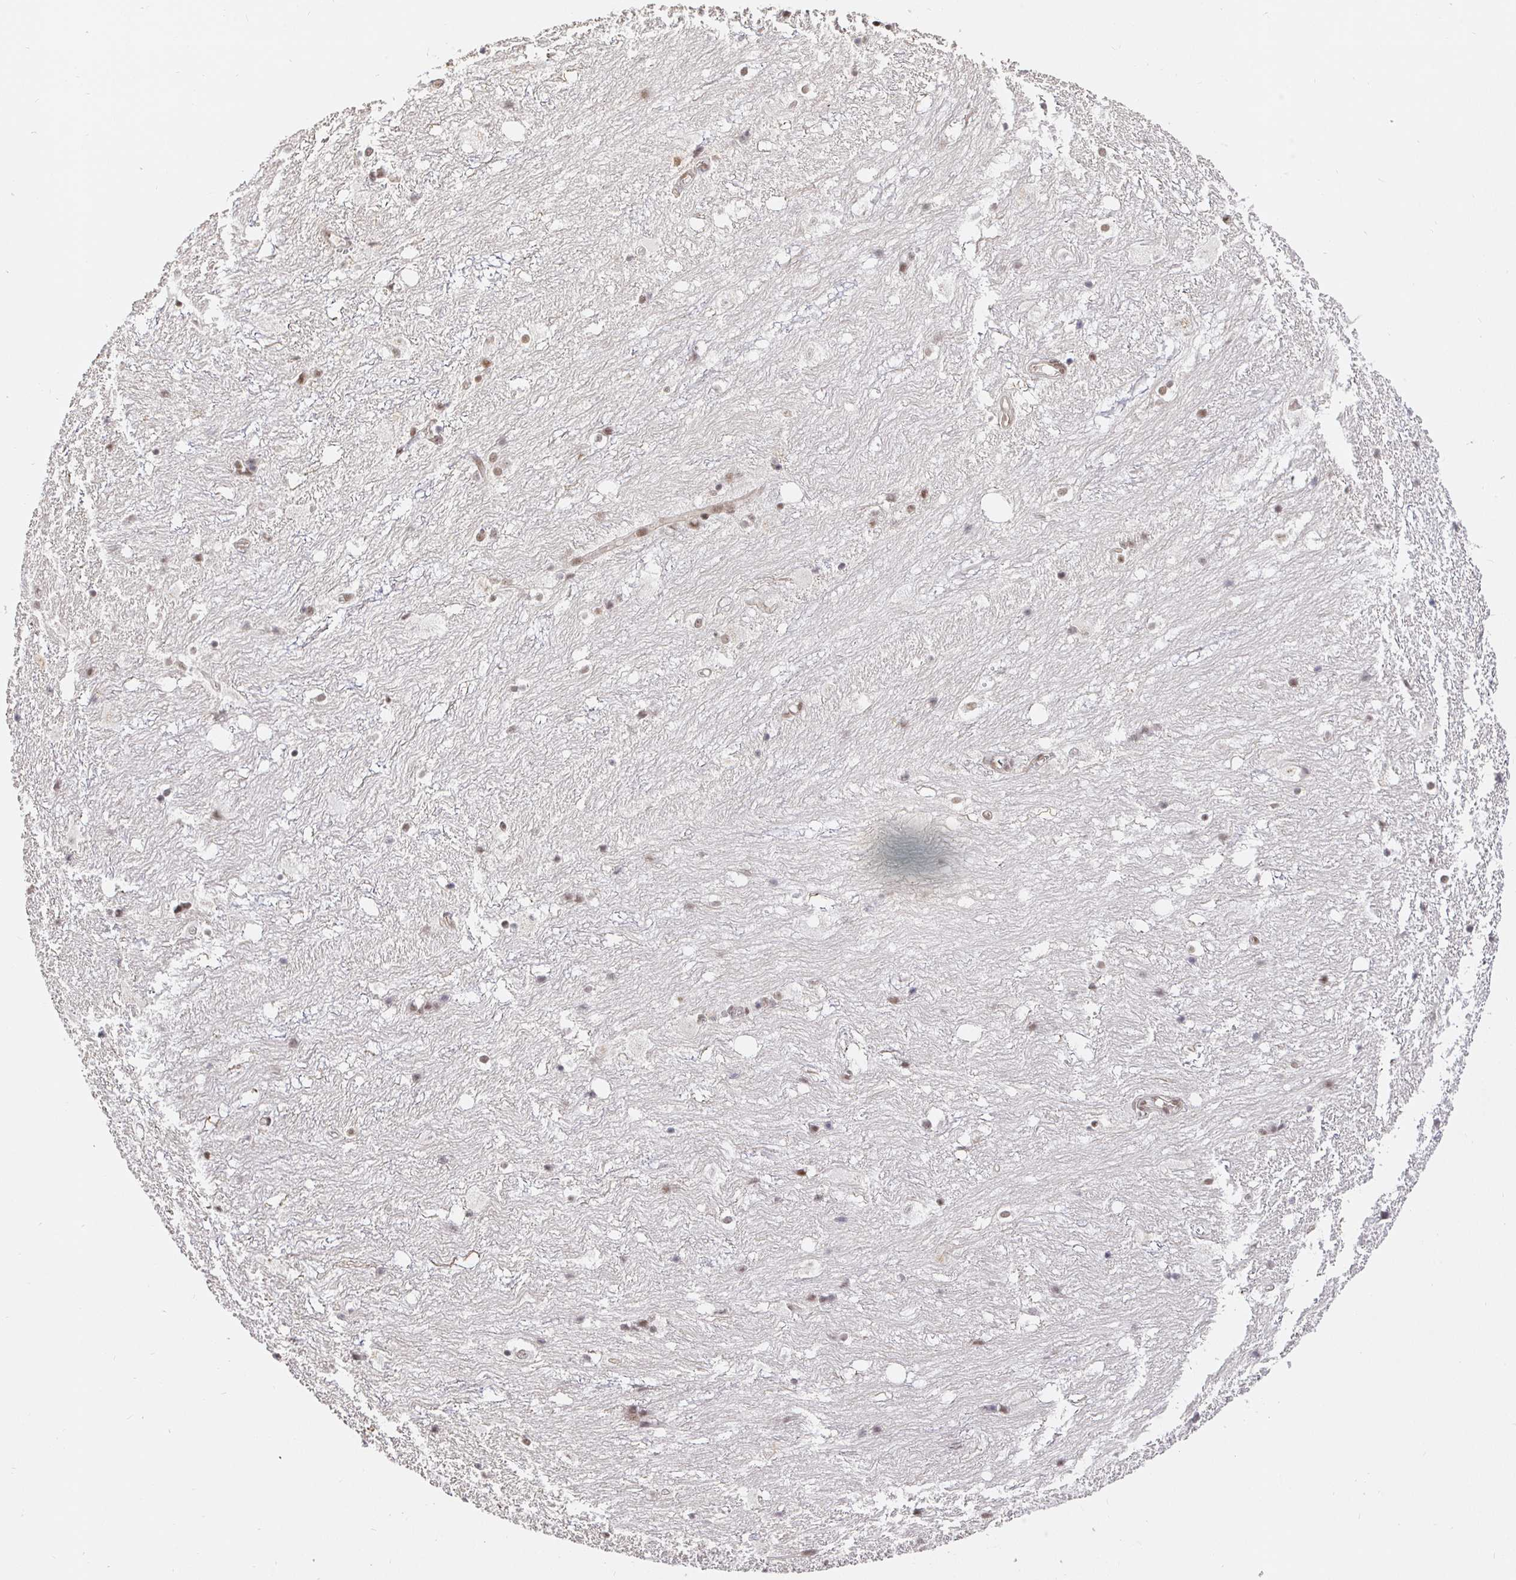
{"staining": {"intensity": "moderate", "quantity": "25%-75%", "location": "nuclear"}, "tissue": "hippocampus", "cell_type": "Glial cells", "image_type": "normal", "snomed": [{"axis": "morphology", "description": "Normal tissue, NOS"}, {"axis": "topography", "description": "Hippocampus"}], "caption": "Immunohistochemical staining of normal hippocampus shows 25%-75% levels of moderate nuclear protein positivity in about 25%-75% of glial cells.", "gene": "USF1", "patient": {"sex": "female", "age": 52}}